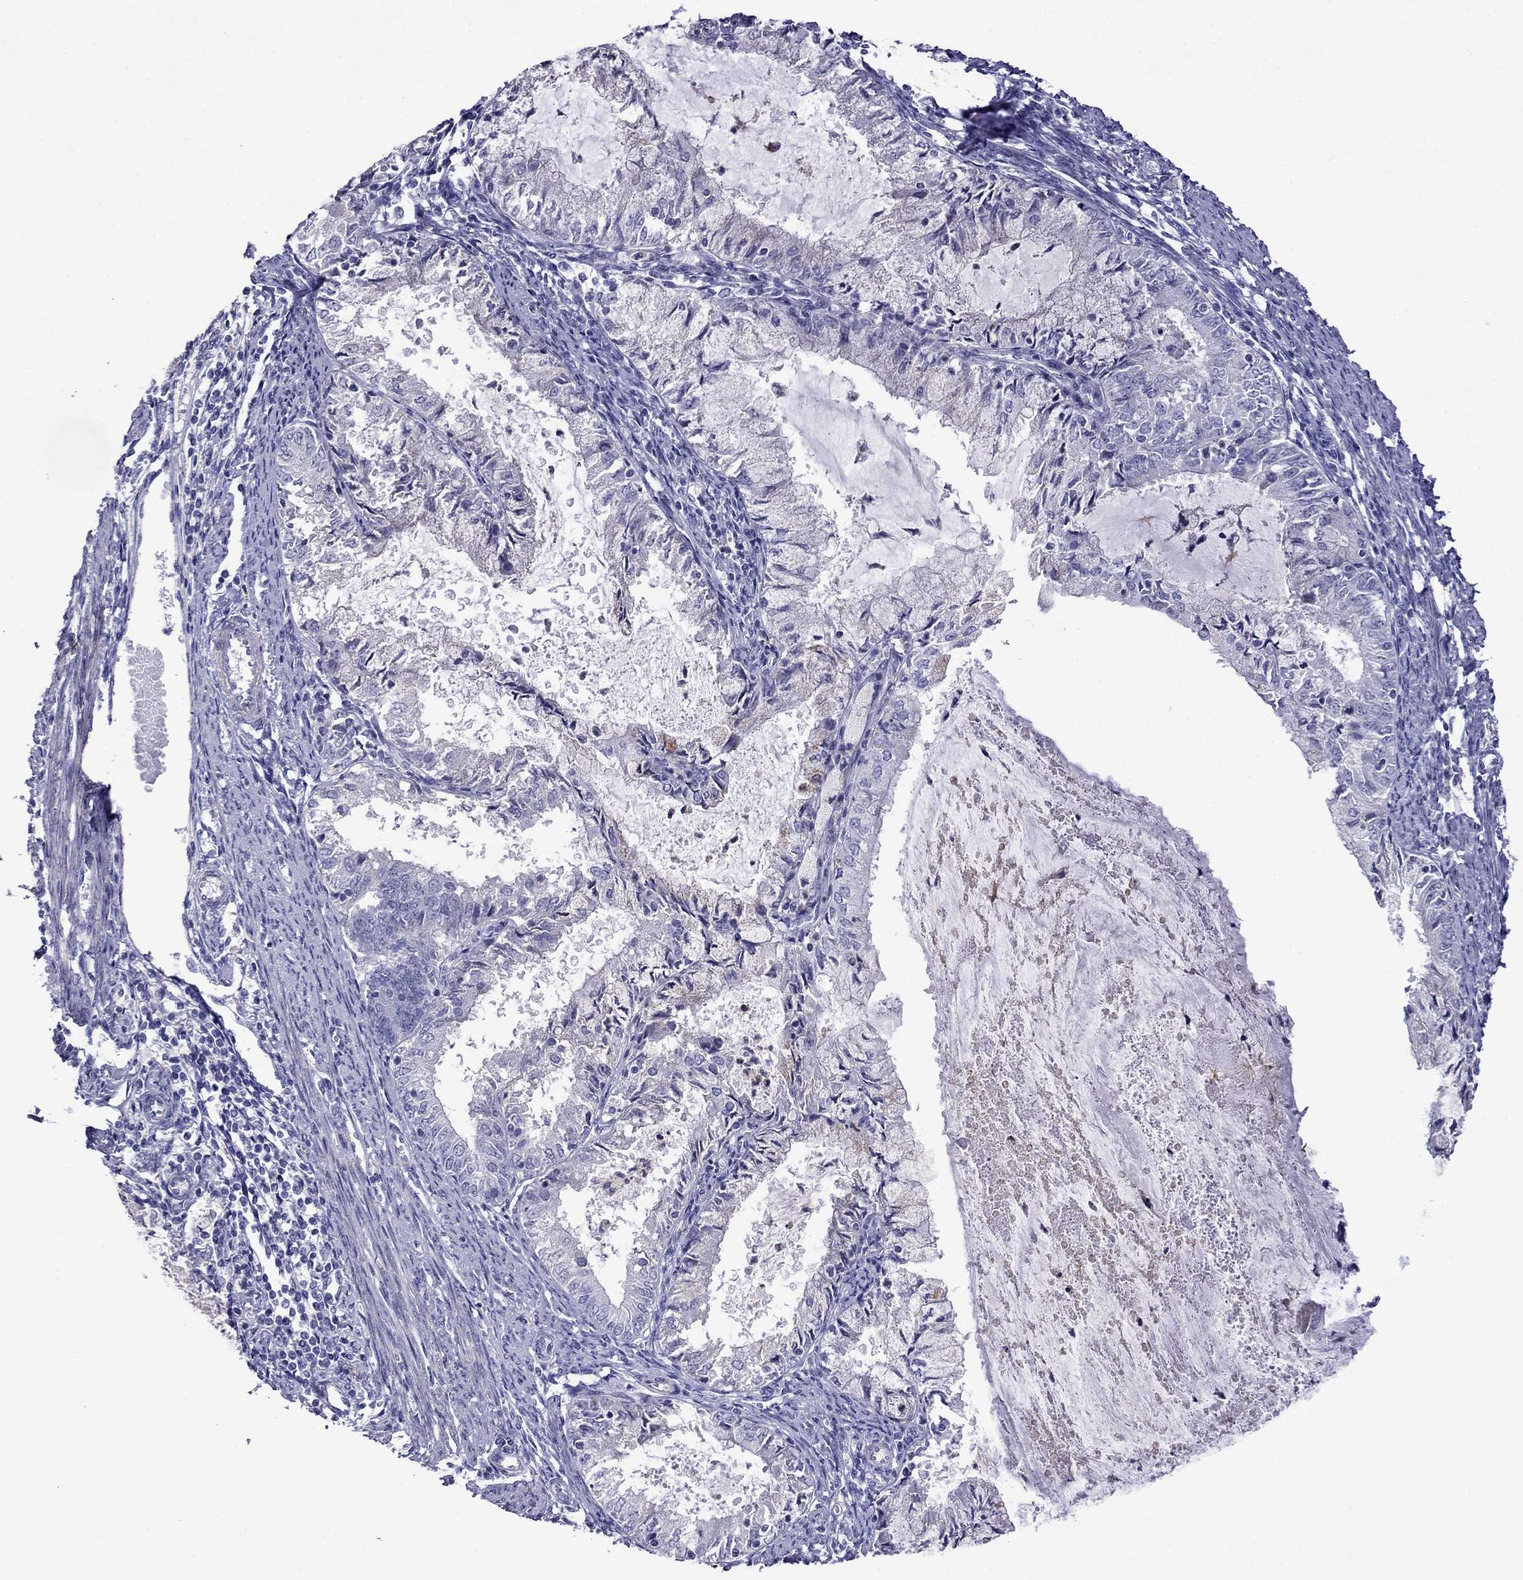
{"staining": {"intensity": "negative", "quantity": "none", "location": "none"}, "tissue": "endometrial cancer", "cell_type": "Tumor cells", "image_type": "cancer", "snomed": [{"axis": "morphology", "description": "Adenocarcinoma, NOS"}, {"axis": "topography", "description": "Endometrium"}], "caption": "Immunohistochemistry micrograph of endometrial cancer stained for a protein (brown), which displays no positivity in tumor cells. (DAB (3,3'-diaminobenzidine) immunohistochemistry (IHC) with hematoxylin counter stain).", "gene": "STAR", "patient": {"sex": "female", "age": 57}}